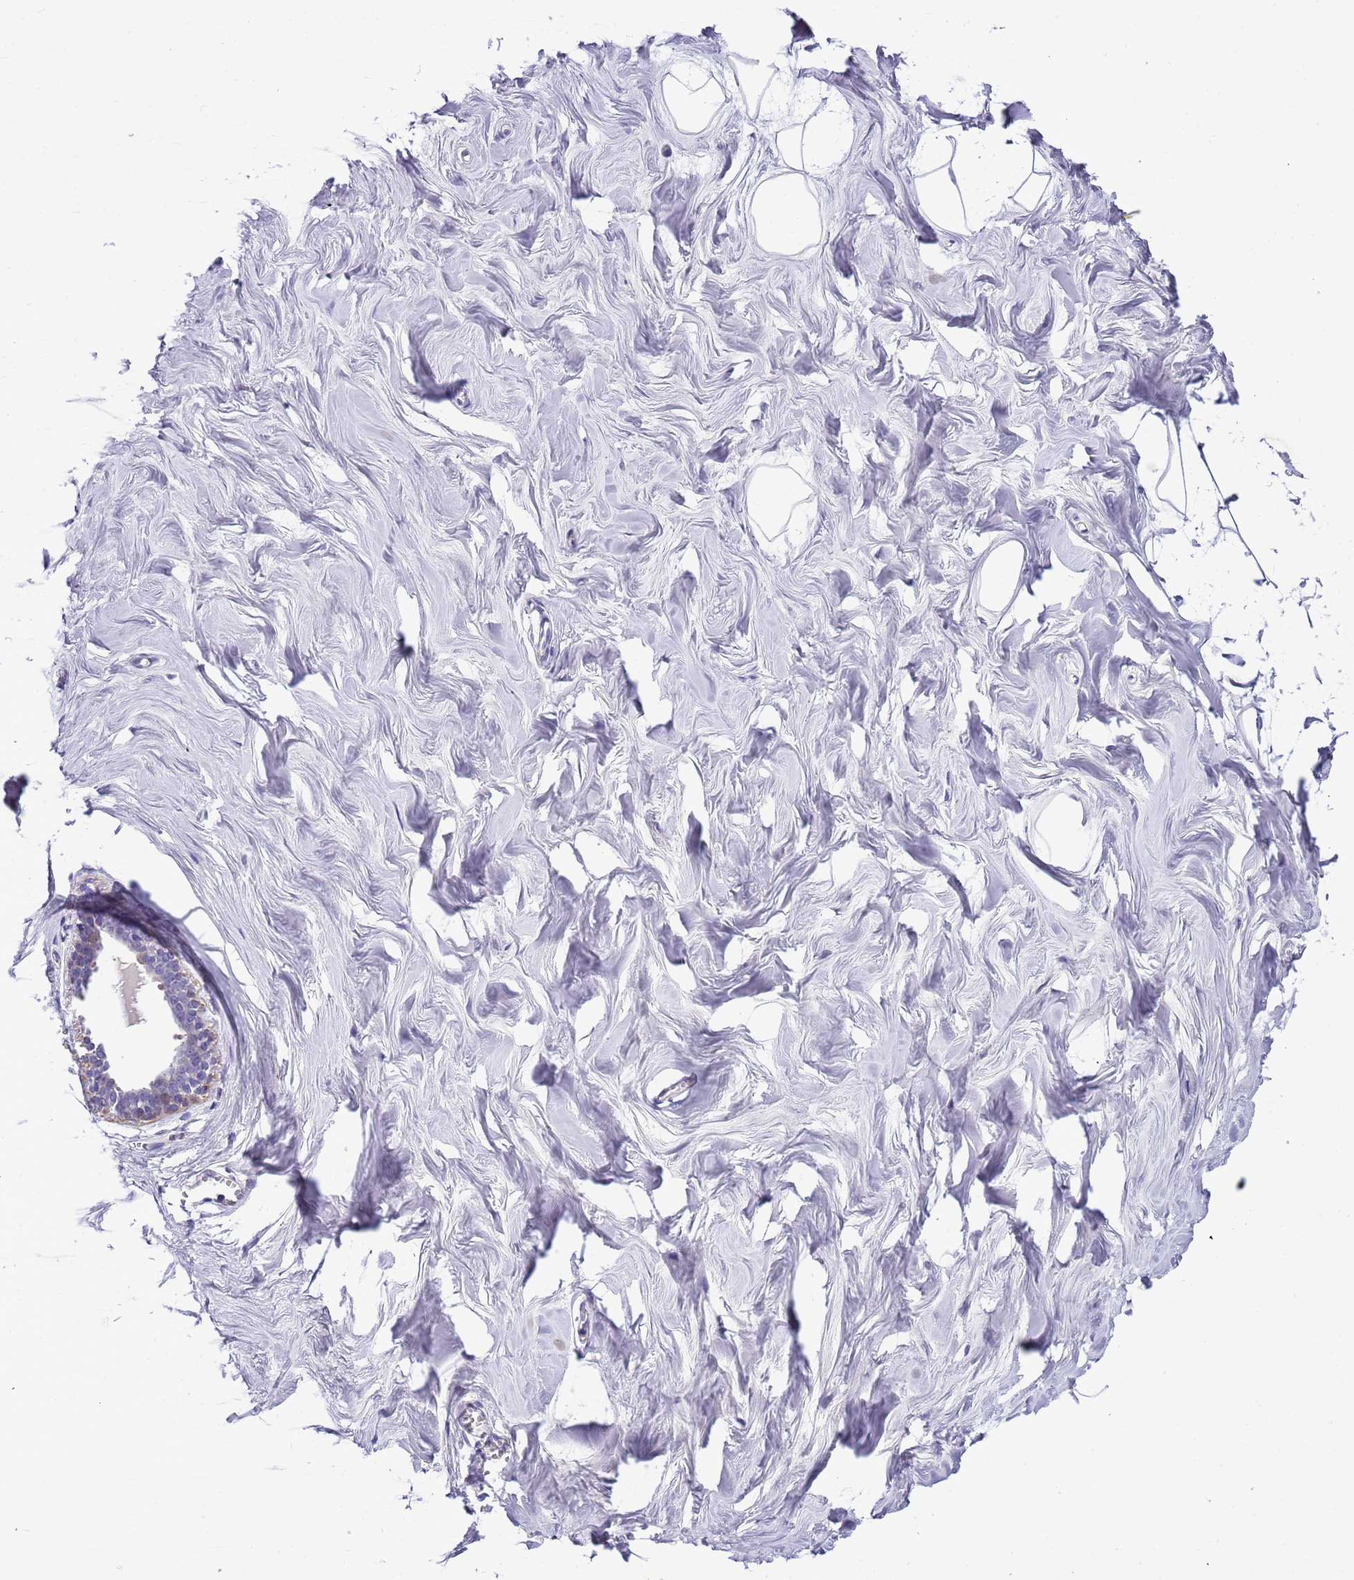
{"staining": {"intensity": "negative", "quantity": "none", "location": "none"}, "tissue": "breast", "cell_type": "Adipocytes", "image_type": "normal", "snomed": [{"axis": "morphology", "description": "Normal tissue, NOS"}, {"axis": "topography", "description": "Breast"}], "caption": "Immunohistochemistry image of benign breast: human breast stained with DAB shows no significant protein staining in adipocytes. (DAB immunohistochemistry (IHC) with hematoxylin counter stain).", "gene": "PLEKHH1", "patient": {"sex": "female", "age": 27}}